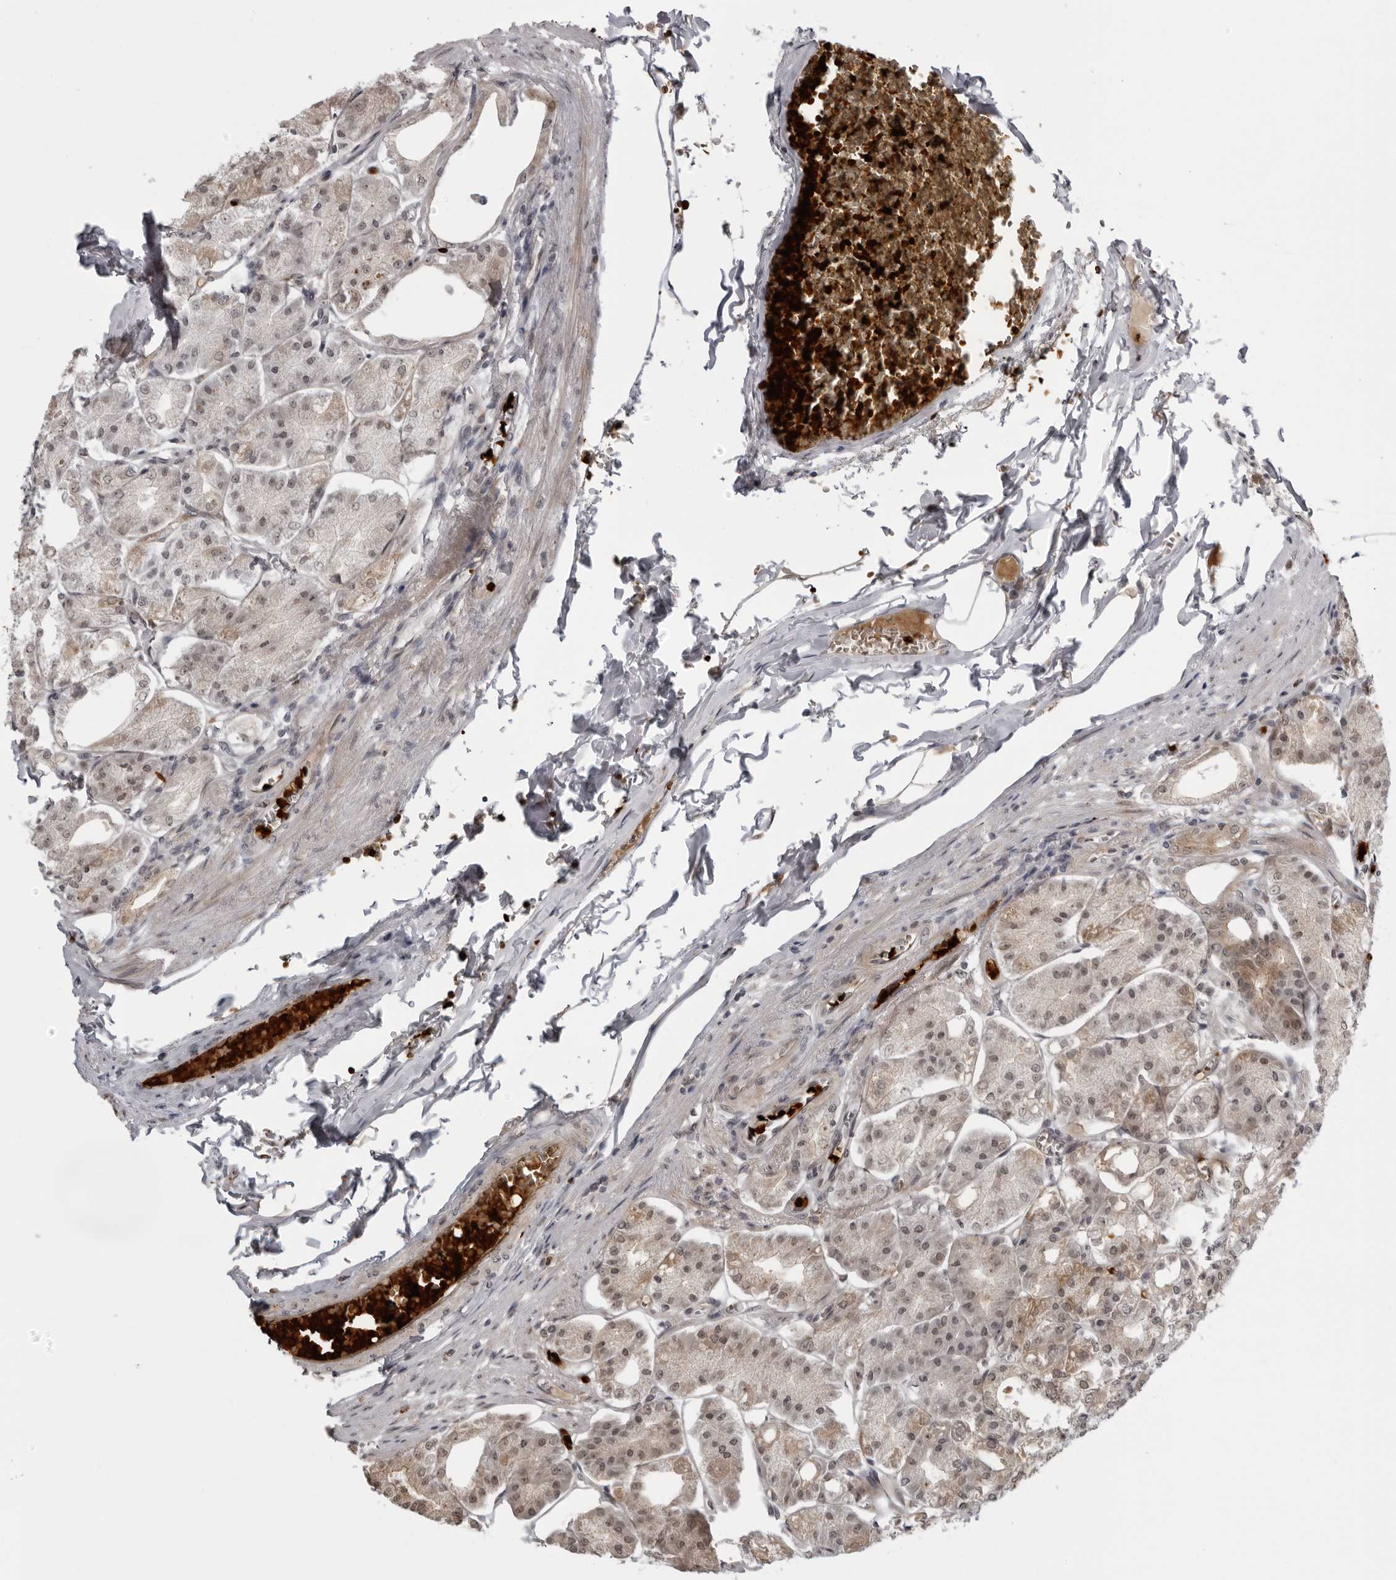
{"staining": {"intensity": "moderate", "quantity": "25%-75%", "location": "cytoplasmic/membranous,nuclear"}, "tissue": "stomach", "cell_type": "Glandular cells", "image_type": "normal", "snomed": [{"axis": "morphology", "description": "Normal tissue, NOS"}, {"axis": "topography", "description": "Stomach, lower"}], "caption": "Immunohistochemical staining of unremarkable stomach exhibits medium levels of moderate cytoplasmic/membranous,nuclear expression in approximately 25%-75% of glandular cells.", "gene": "THOP1", "patient": {"sex": "male", "age": 71}}